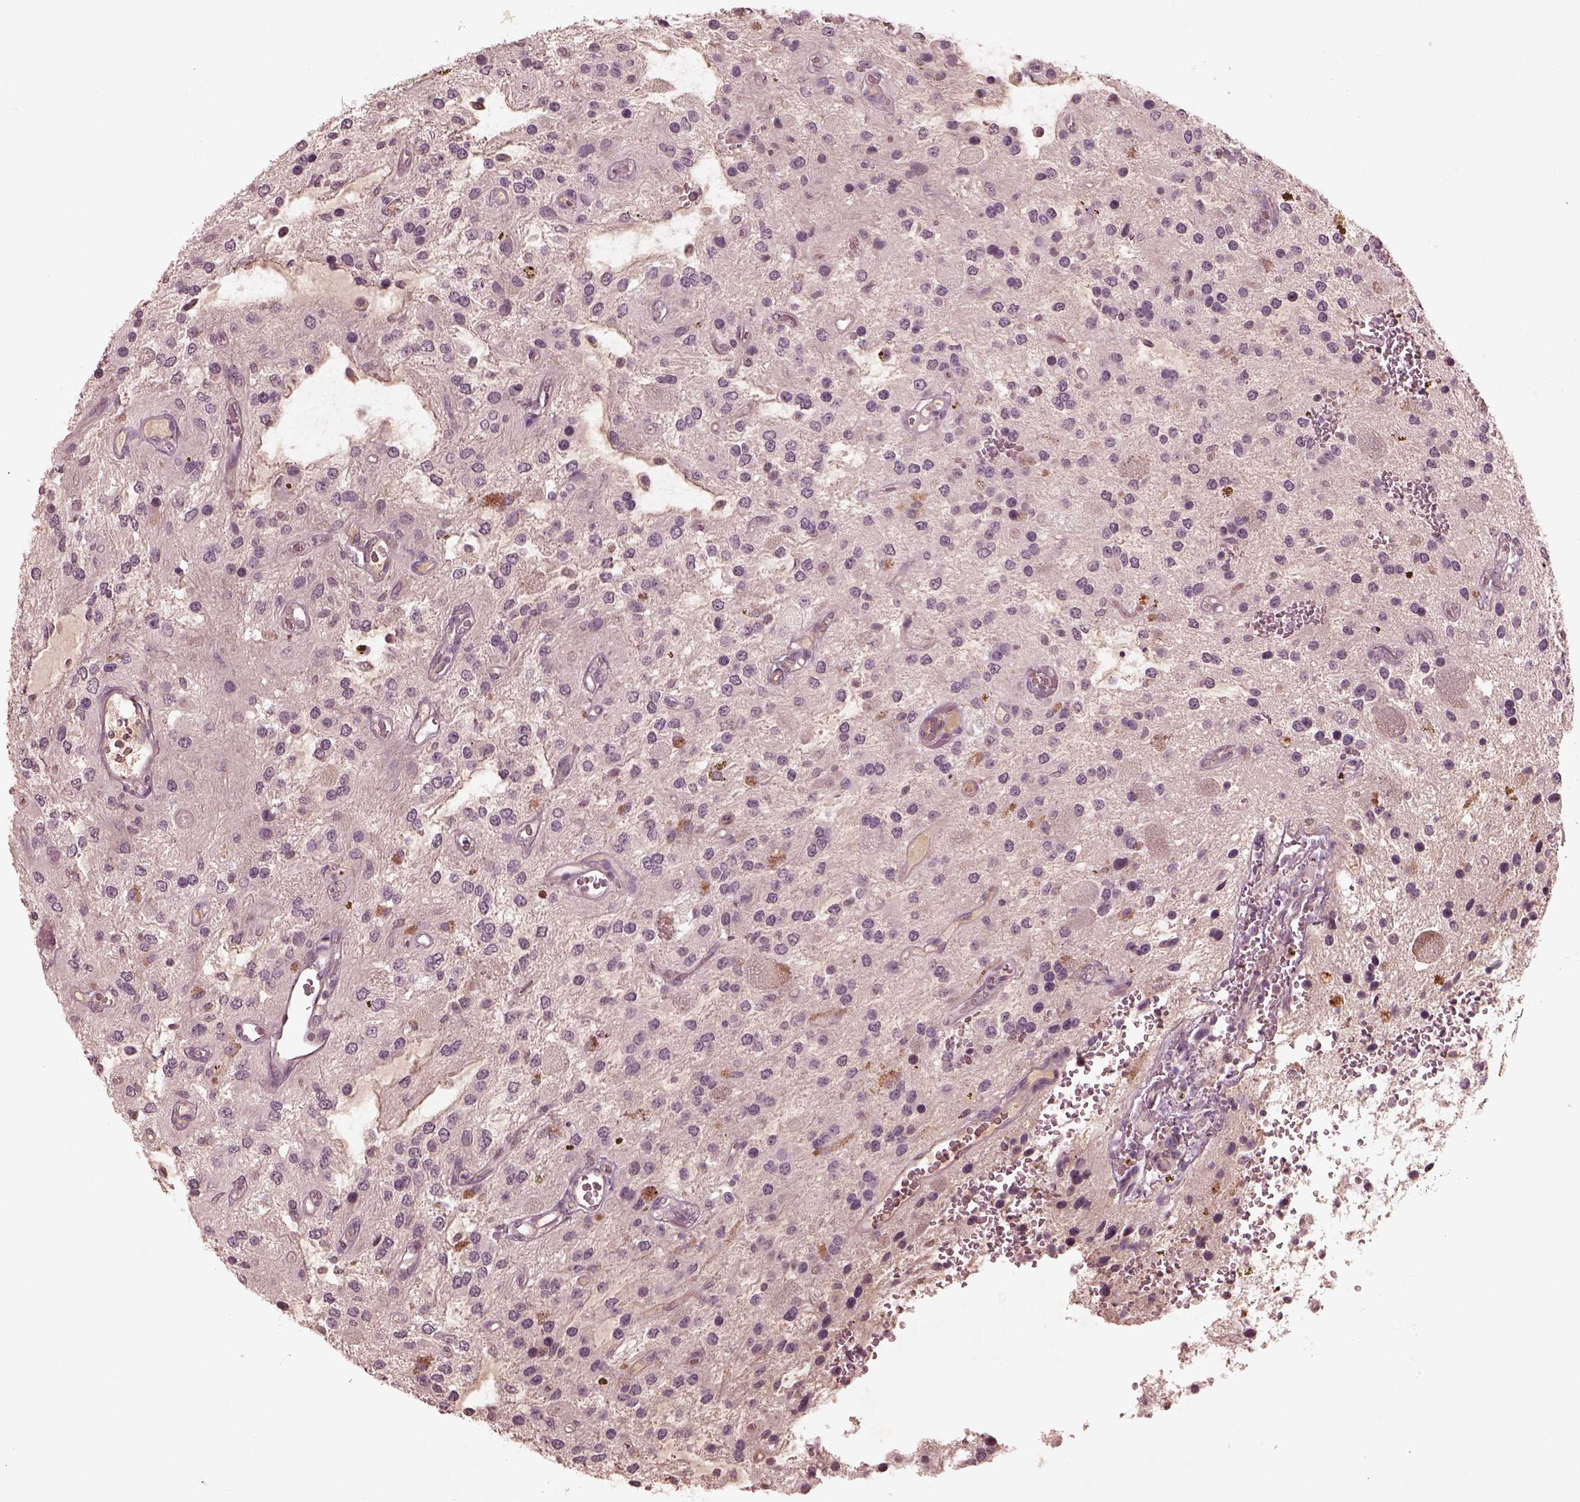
{"staining": {"intensity": "negative", "quantity": "none", "location": "none"}, "tissue": "glioma", "cell_type": "Tumor cells", "image_type": "cancer", "snomed": [{"axis": "morphology", "description": "Glioma, malignant, Low grade"}, {"axis": "topography", "description": "Cerebellum"}], "caption": "The micrograph reveals no significant expression in tumor cells of glioma.", "gene": "VWA5B1", "patient": {"sex": "female", "age": 14}}